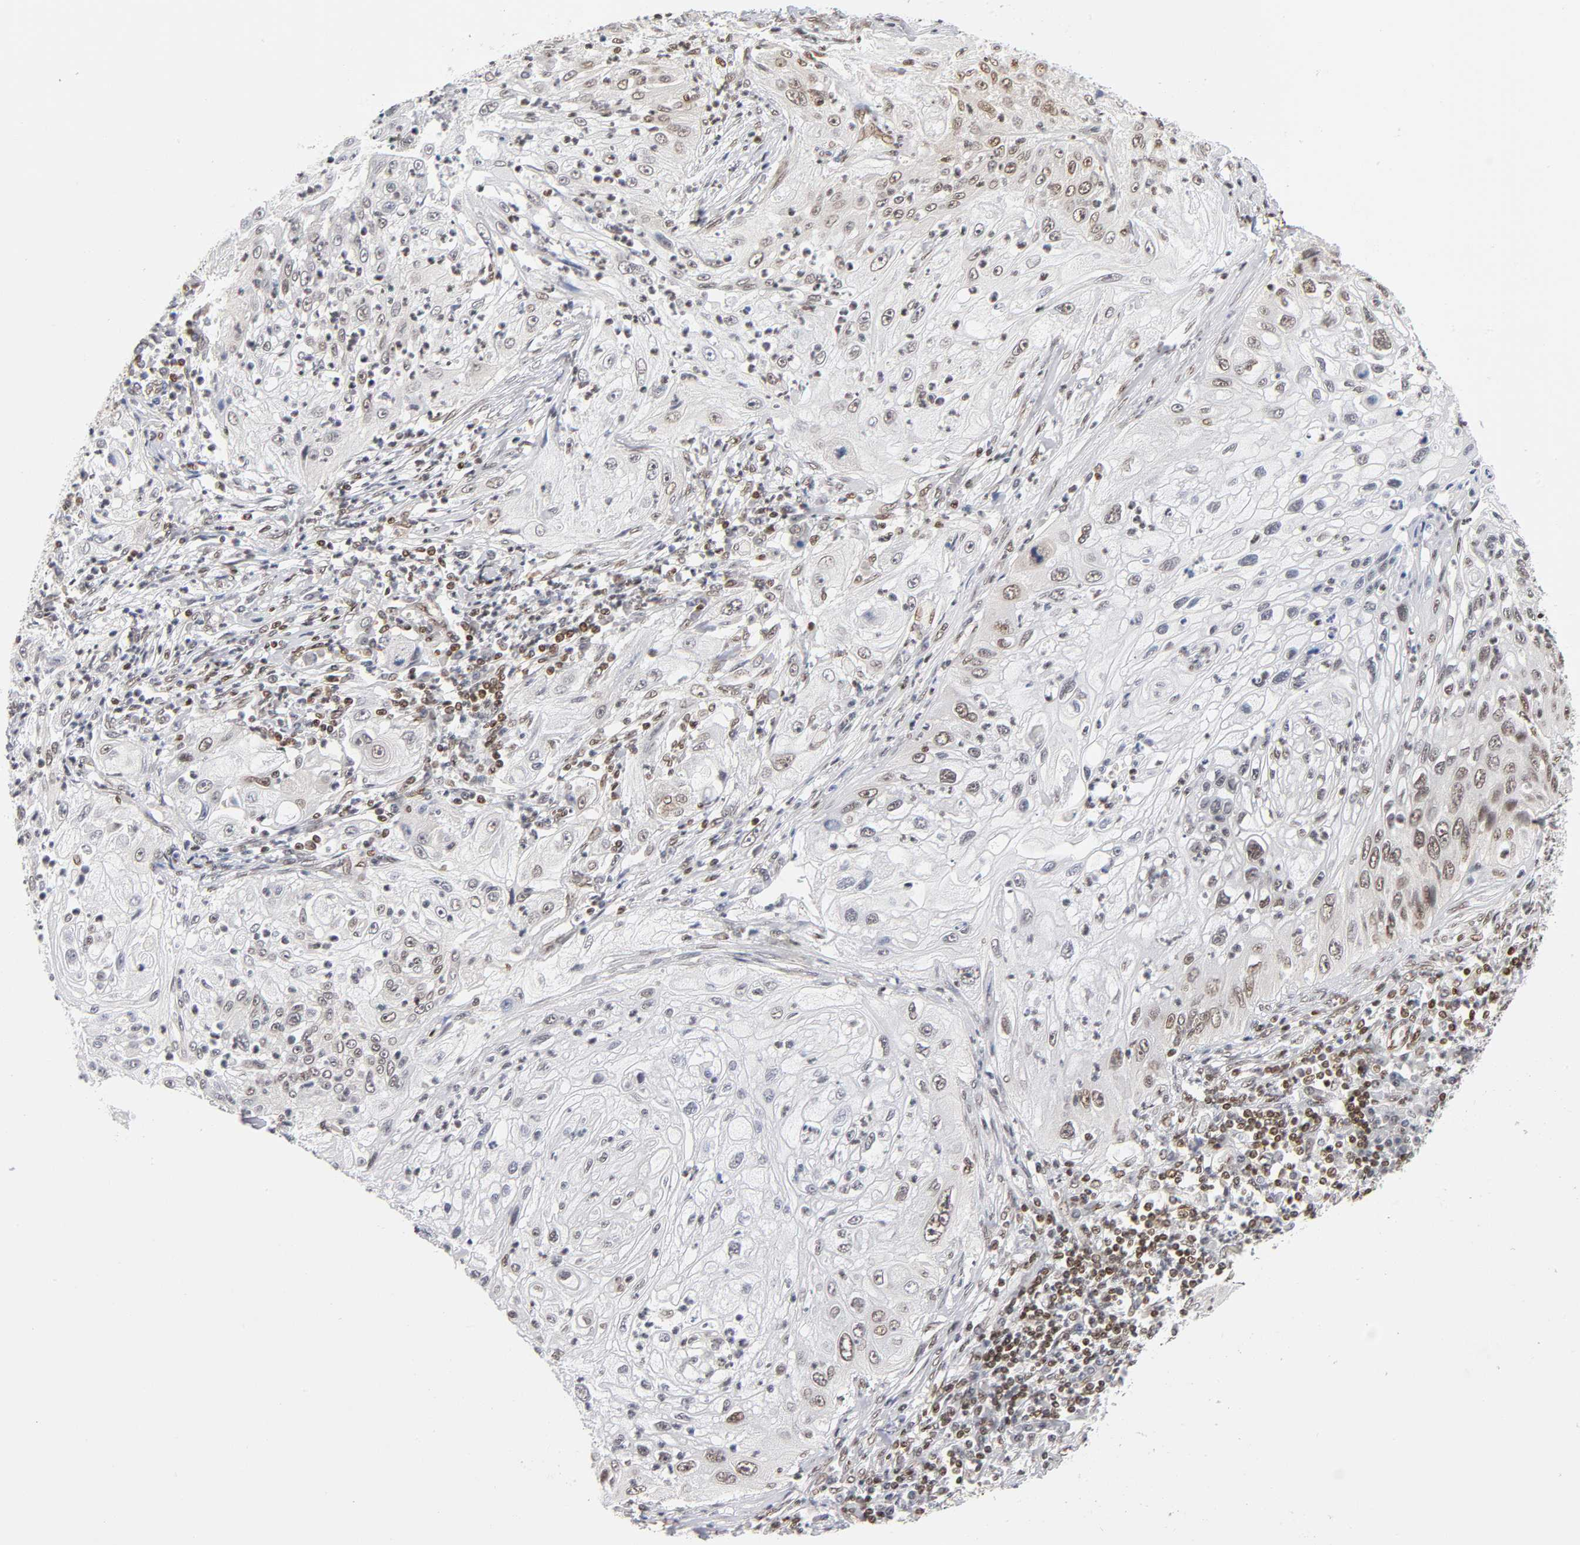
{"staining": {"intensity": "weak", "quantity": ">75%", "location": "nuclear"}, "tissue": "lung cancer", "cell_type": "Tumor cells", "image_type": "cancer", "snomed": [{"axis": "morphology", "description": "Inflammation, NOS"}, {"axis": "morphology", "description": "Squamous cell carcinoma, NOS"}, {"axis": "topography", "description": "Lymph node"}, {"axis": "topography", "description": "Soft tissue"}, {"axis": "topography", "description": "Lung"}], "caption": "Protein staining of lung squamous cell carcinoma tissue reveals weak nuclear positivity in about >75% of tumor cells.", "gene": "ILKAP", "patient": {"sex": "male", "age": 66}}